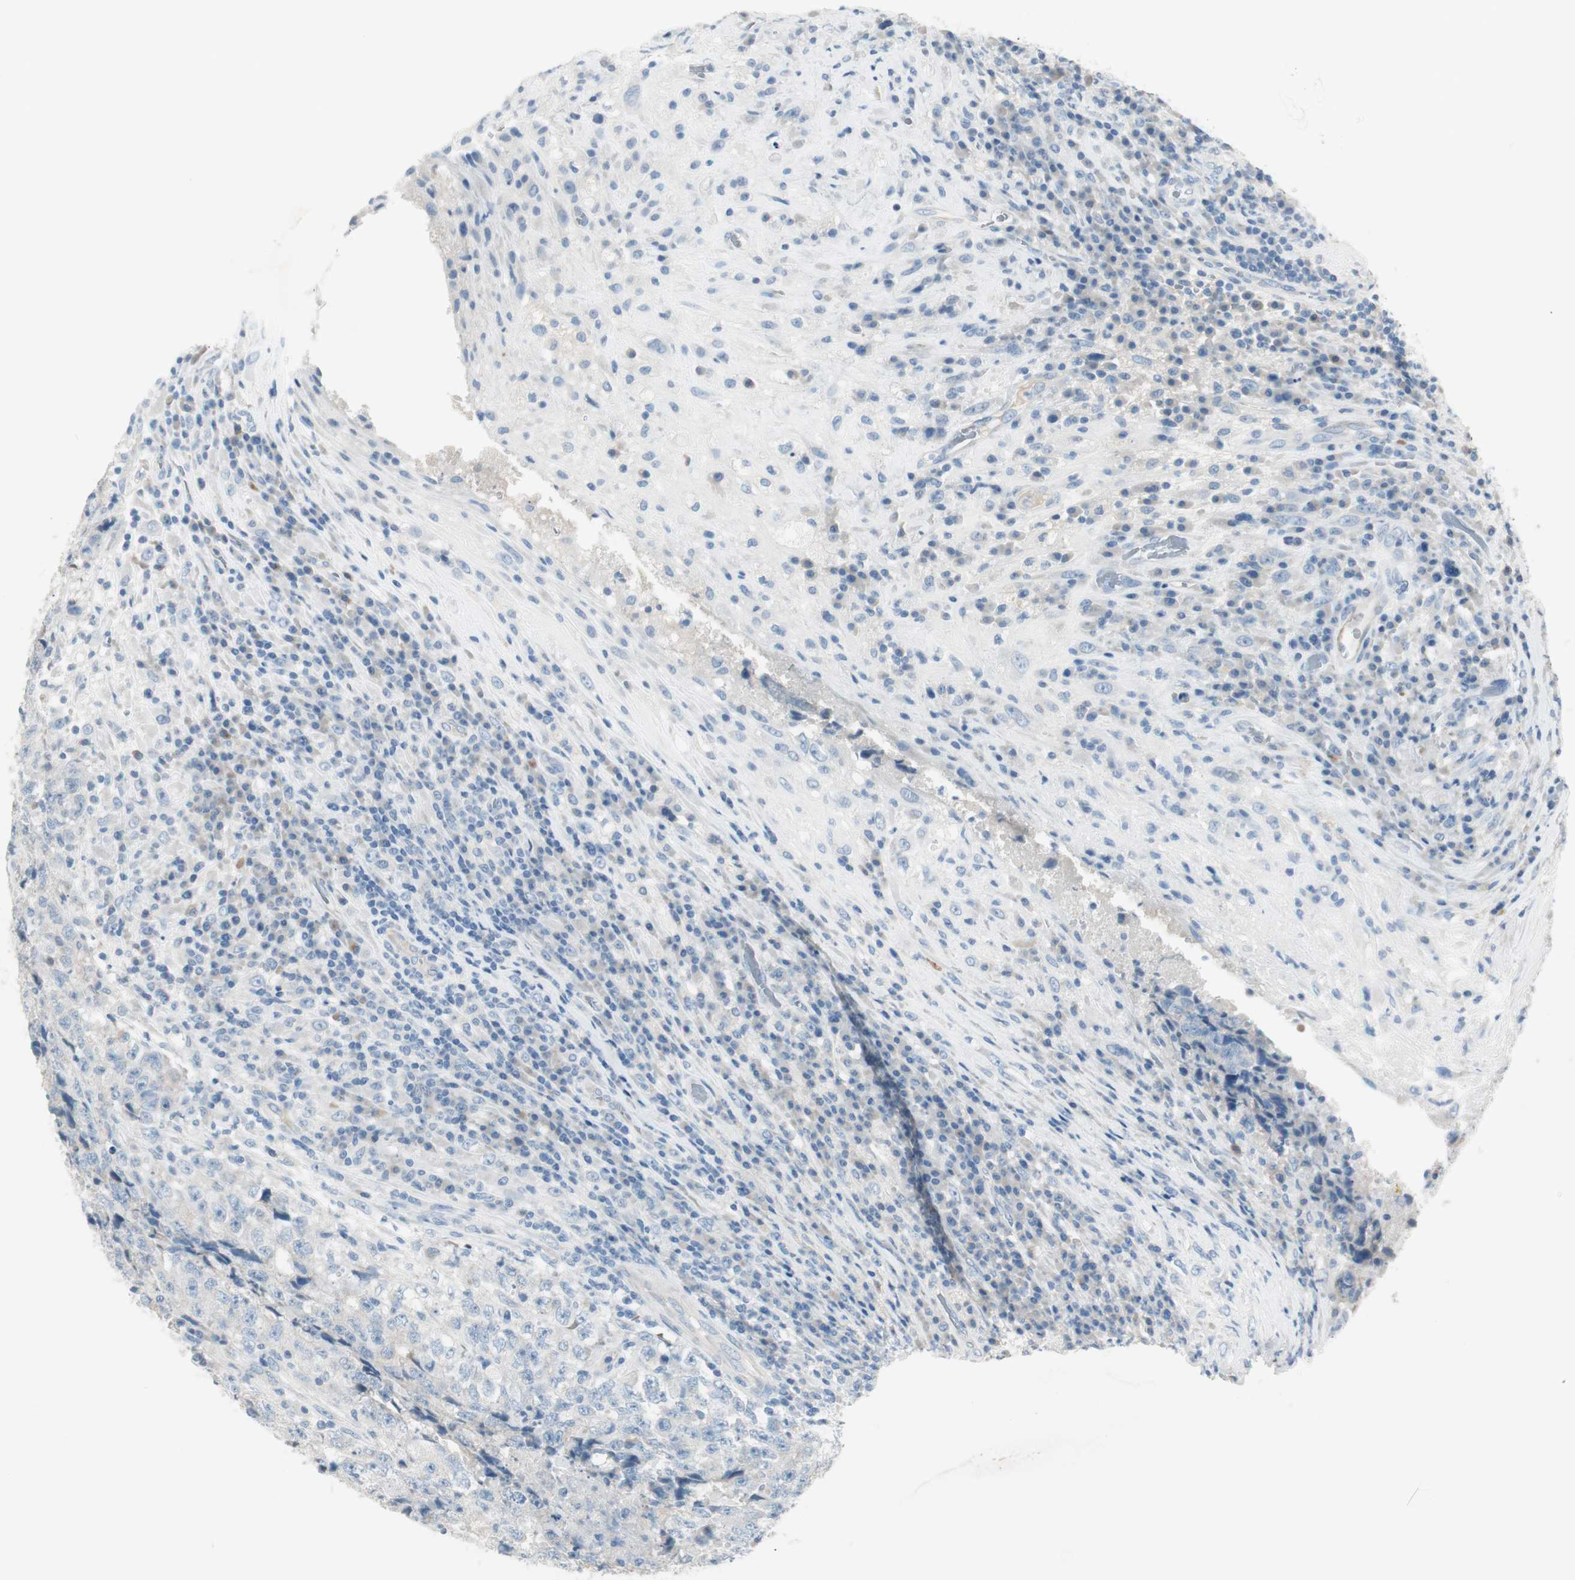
{"staining": {"intensity": "negative", "quantity": "none", "location": "none"}, "tissue": "testis cancer", "cell_type": "Tumor cells", "image_type": "cancer", "snomed": [{"axis": "morphology", "description": "Necrosis, NOS"}, {"axis": "morphology", "description": "Carcinoma, Embryonal, NOS"}, {"axis": "topography", "description": "Testis"}], "caption": "Histopathology image shows no significant protein positivity in tumor cells of testis embryonal carcinoma. (DAB immunohistochemistry visualized using brightfield microscopy, high magnification).", "gene": "SPINK4", "patient": {"sex": "male", "age": 19}}